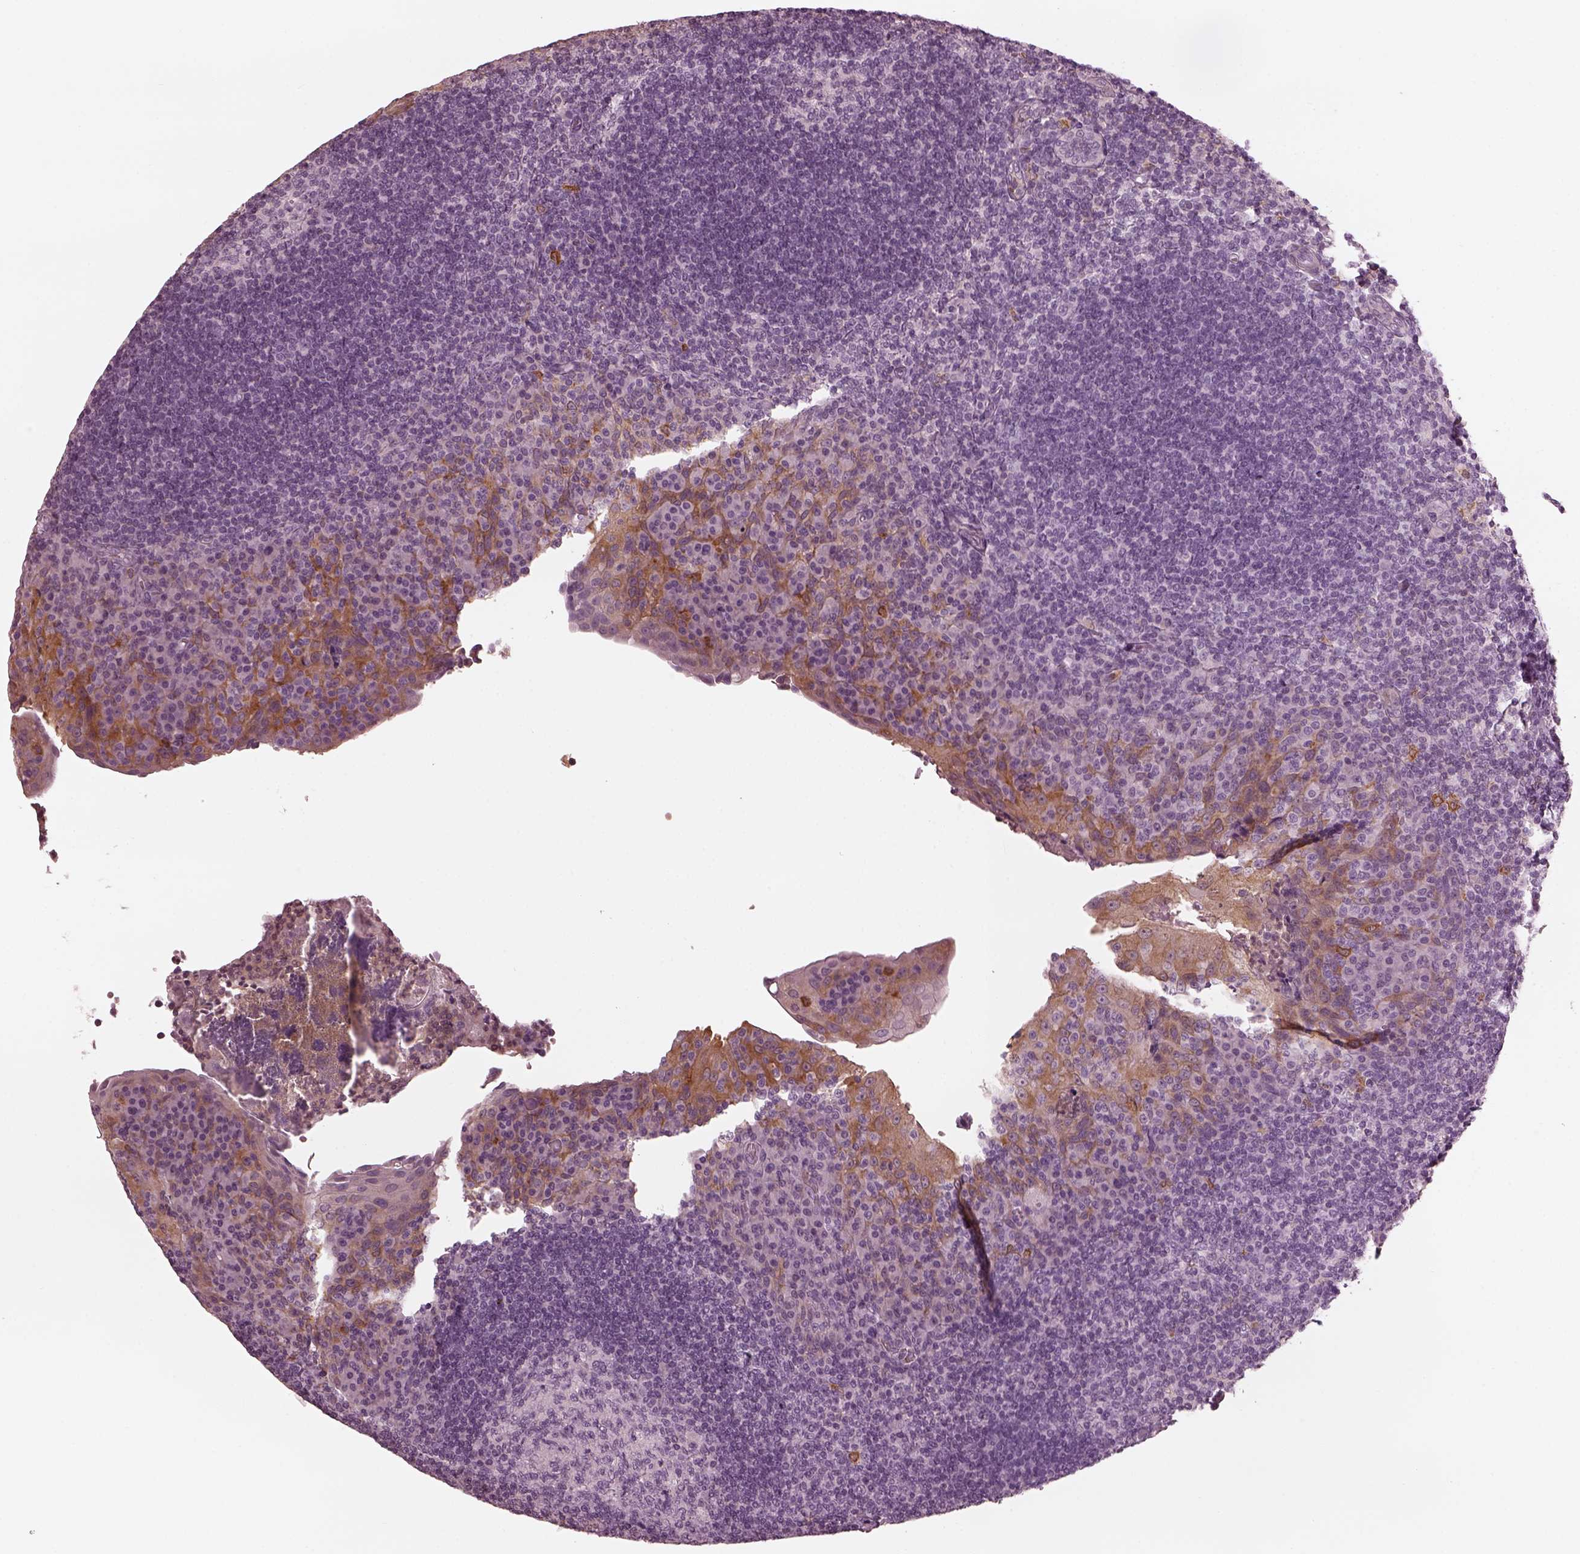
{"staining": {"intensity": "negative", "quantity": "none", "location": "none"}, "tissue": "tonsil", "cell_type": "Germinal center cells", "image_type": "normal", "snomed": [{"axis": "morphology", "description": "Normal tissue, NOS"}, {"axis": "topography", "description": "Tonsil"}], "caption": "This is an immunohistochemistry (IHC) histopathology image of benign tonsil. There is no staining in germinal center cells.", "gene": "PSTPIP2", "patient": {"sex": "male", "age": 17}}